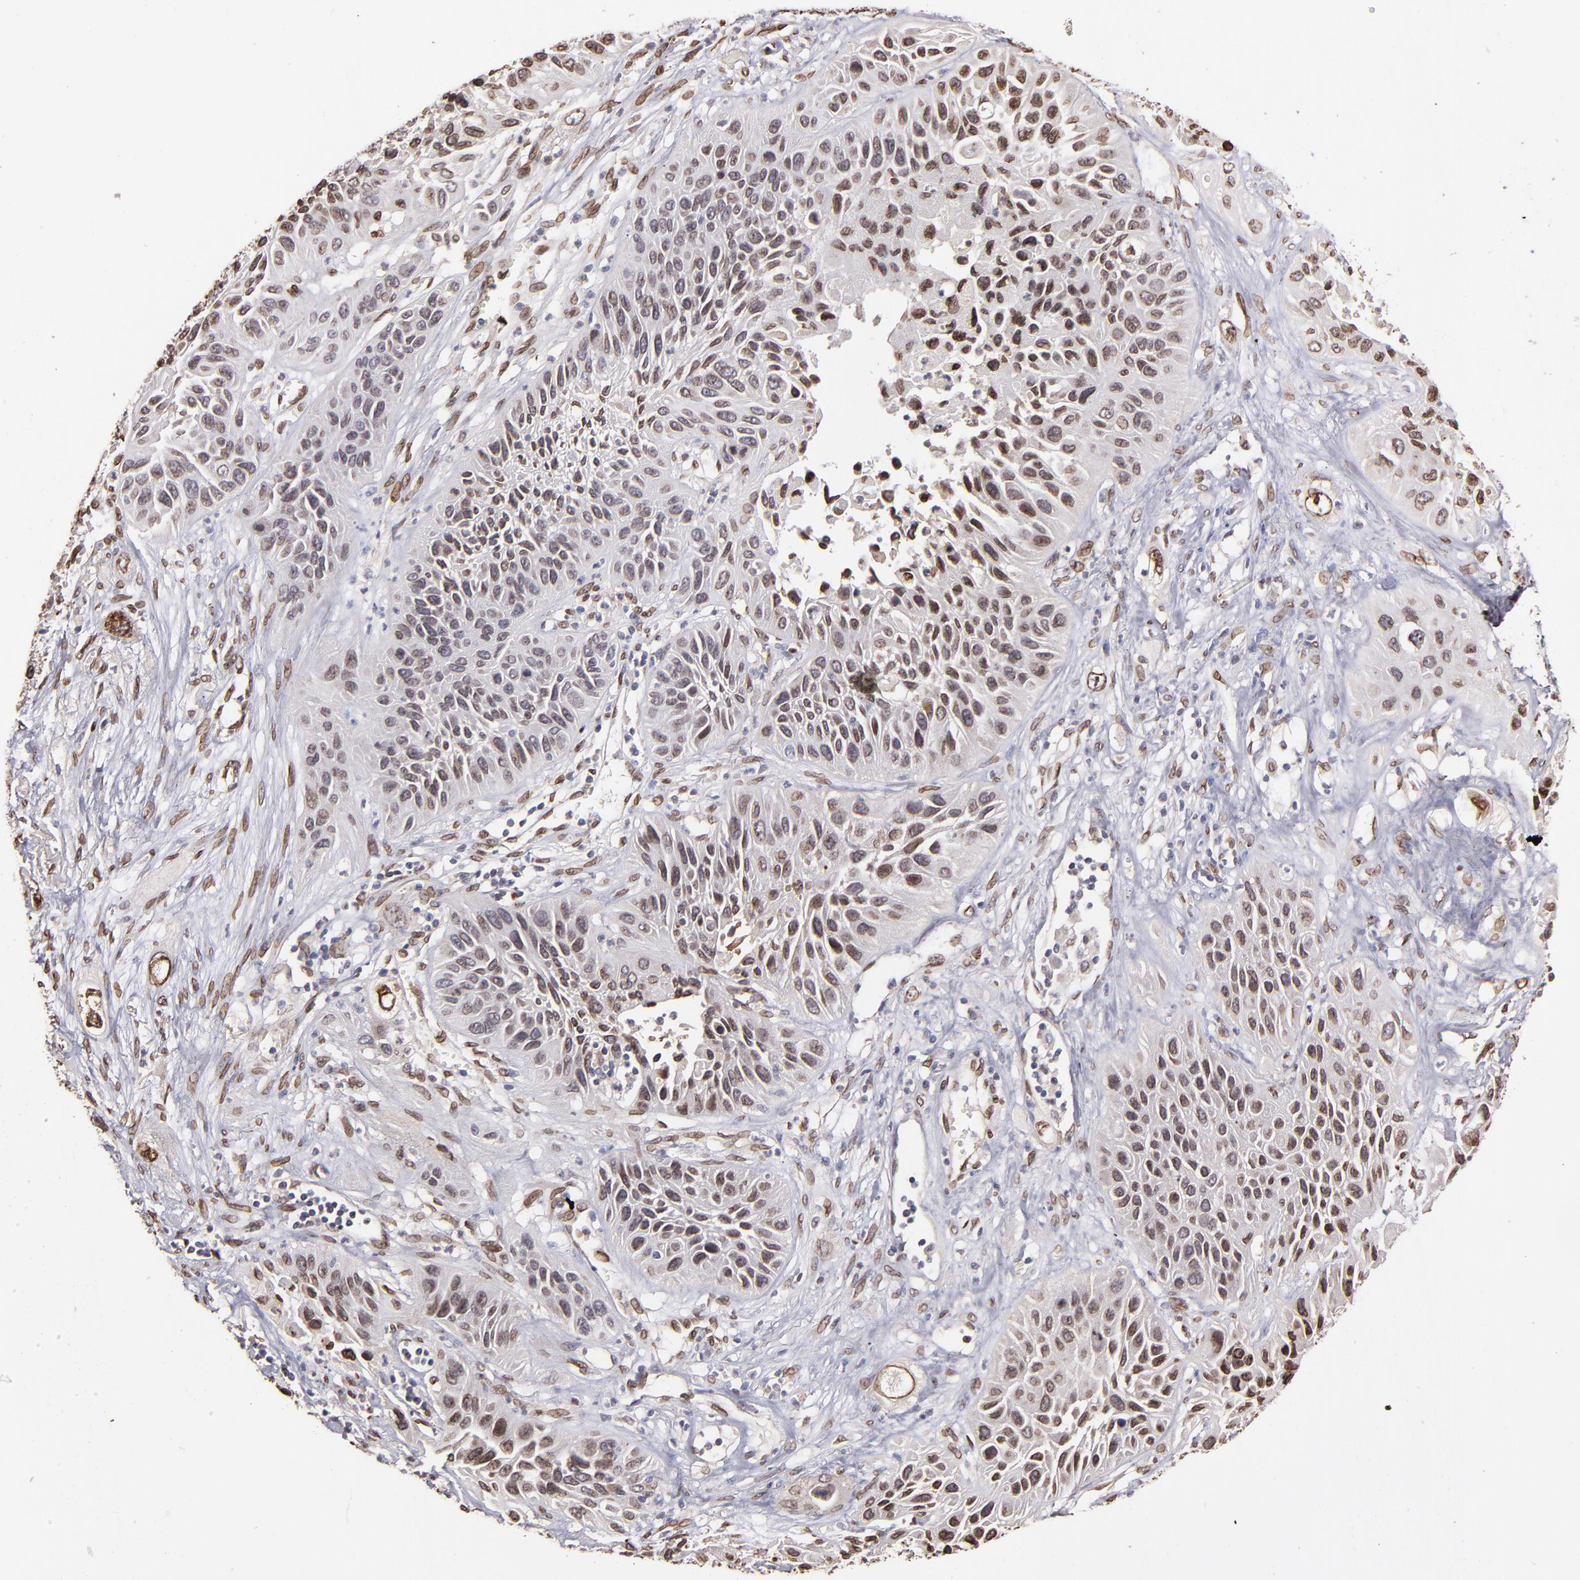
{"staining": {"intensity": "weak", "quantity": "25%-75%", "location": "cytoplasmic/membranous,nuclear"}, "tissue": "lung cancer", "cell_type": "Tumor cells", "image_type": "cancer", "snomed": [{"axis": "morphology", "description": "Squamous cell carcinoma, NOS"}, {"axis": "topography", "description": "Lung"}], "caption": "A brown stain labels weak cytoplasmic/membranous and nuclear staining of a protein in lung cancer tumor cells.", "gene": "PUM3", "patient": {"sex": "female", "age": 76}}